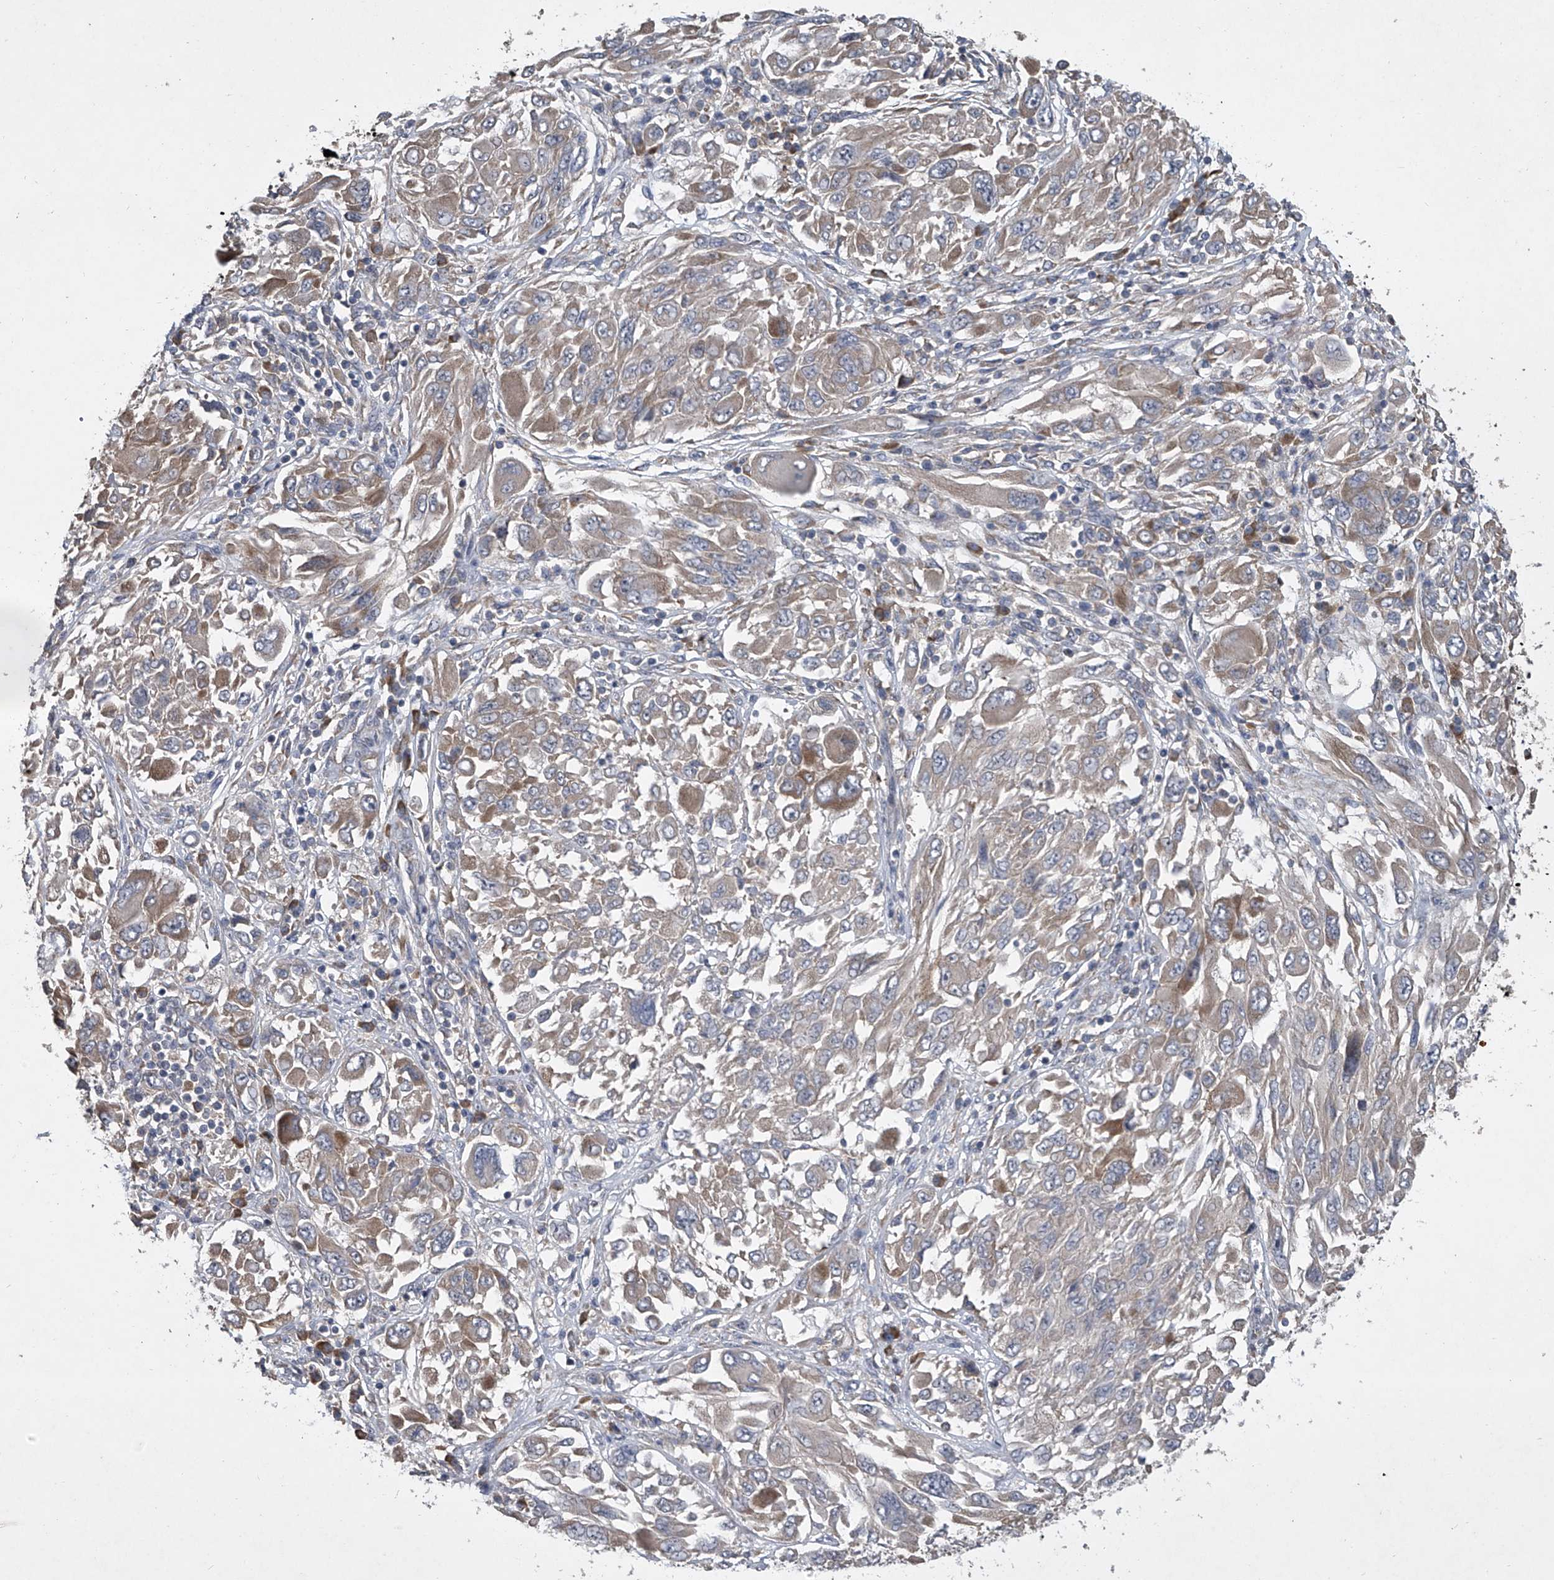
{"staining": {"intensity": "weak", "quantity": ">75%", "location": "cytoplasmic/membranous"}, "tissue": "melanoma", "cell_type": "Tumor cells", "image_type": "cancer", "snomed": [{"axis": "morphology", "description": "Malignant melanoma, NOS"}, {"axis": "topography", "description": "Skin"}], "caption": "Approximately >75% of tumor cells in human melanoma demonstrate weak cytoplasmic/membranous protein expression as visualized by brown immunohistochemical staining.", "gene": "DOCK9", "patient": {"sex": "female", "age": 91}}